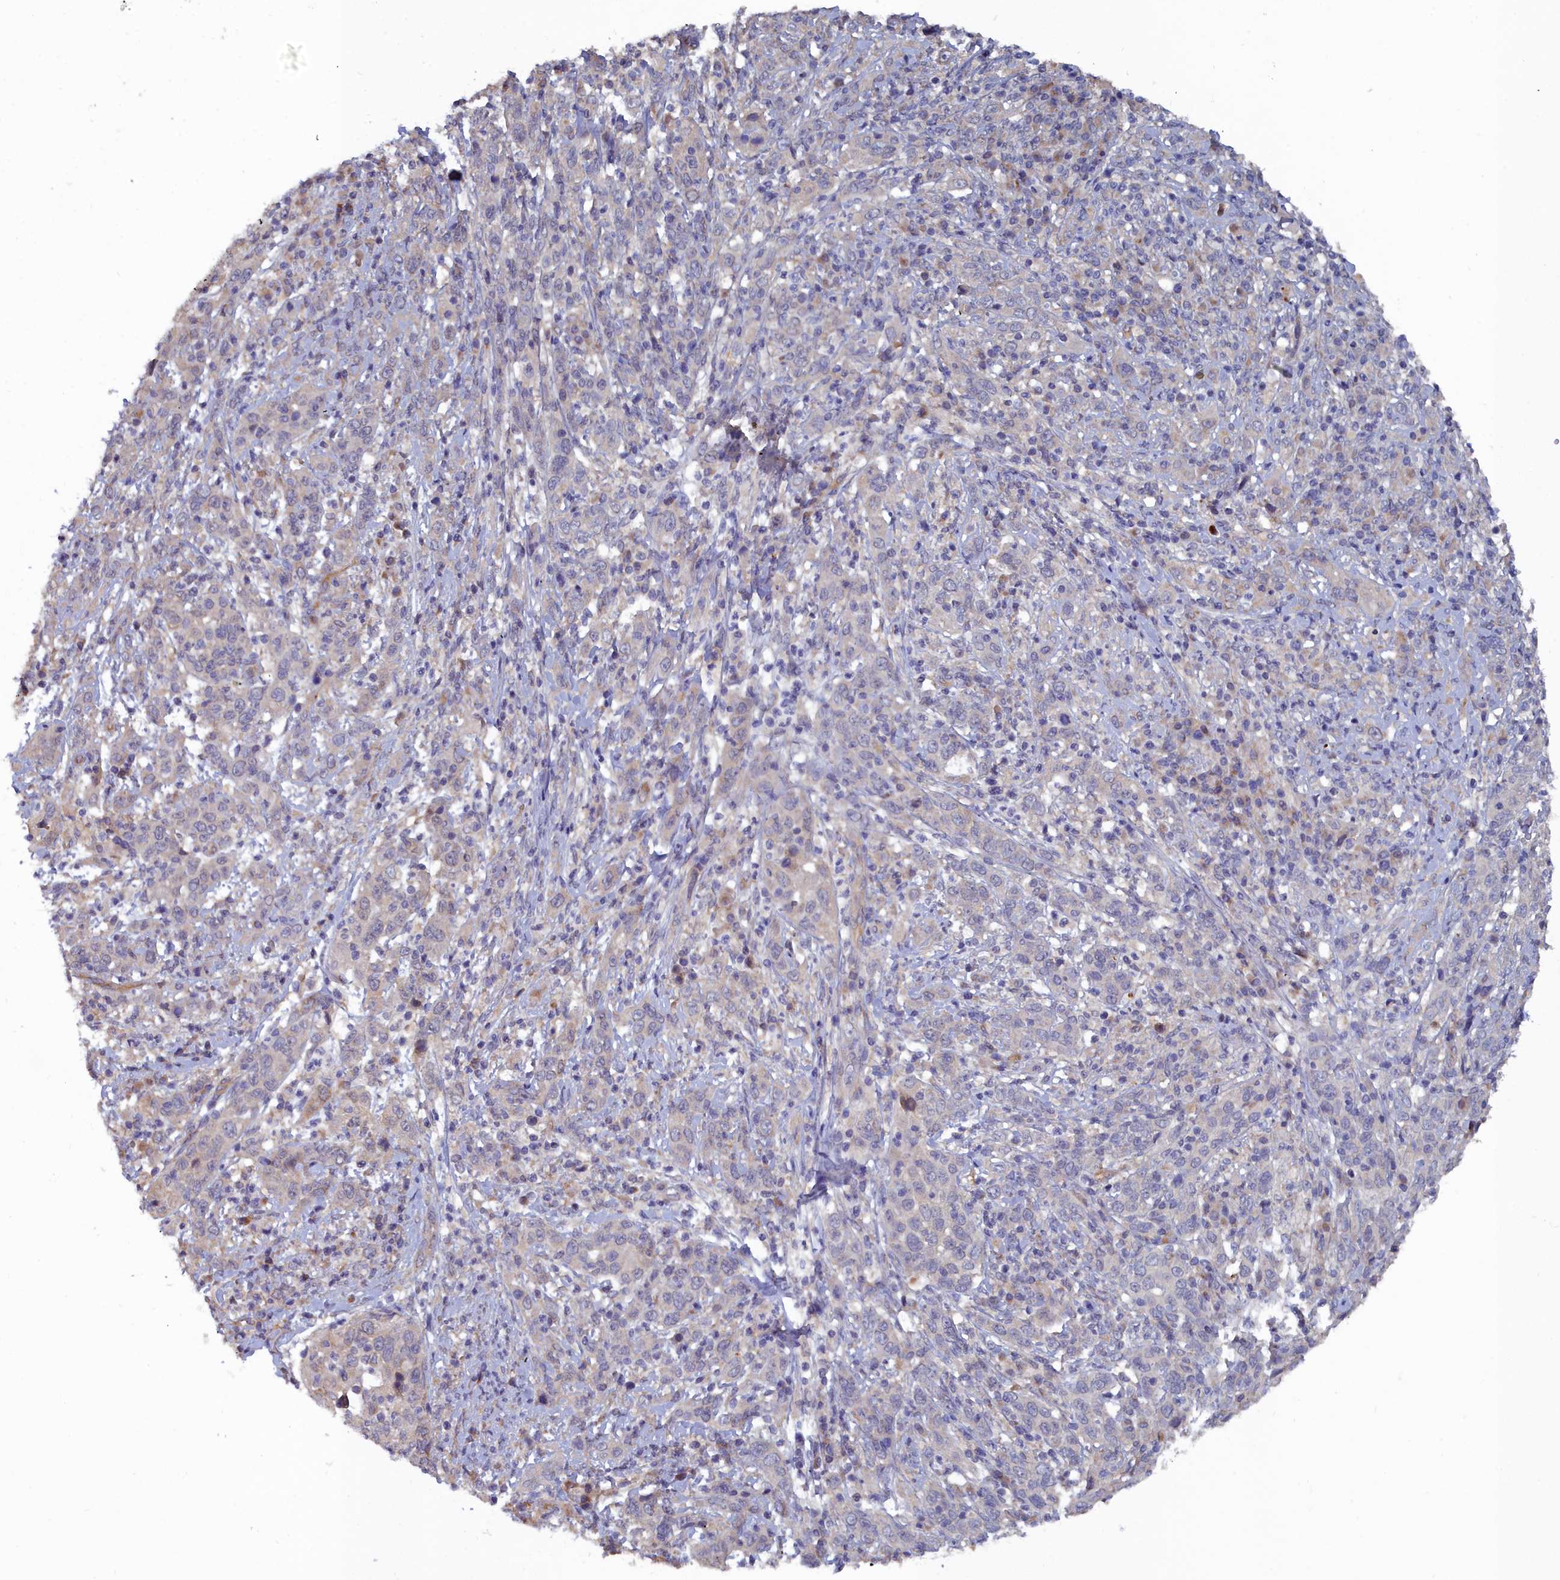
{"staining": {"intensity": "negative", "quantity": "none", "location": "none"}, "tissue": "cervical cancer", "cell_type": "Tumor cells", "image_type": "cancer", "snomed": [{"axis": "morphology", "description": "Squamous cell carcinoma, NOS"}, {"axis": "topography", "description": "Cervix"}], "caption": "Tumor cells are negative for protein expression in human cervical squamous cell carcinoma. The staining was performed using DAB to visualize the protein expression in brown, while the nuclei were stained in blue with hematoxylin (Magnification: 20x).", "gene": "RDX", "patient": {"sex": "female", "age": 46}}